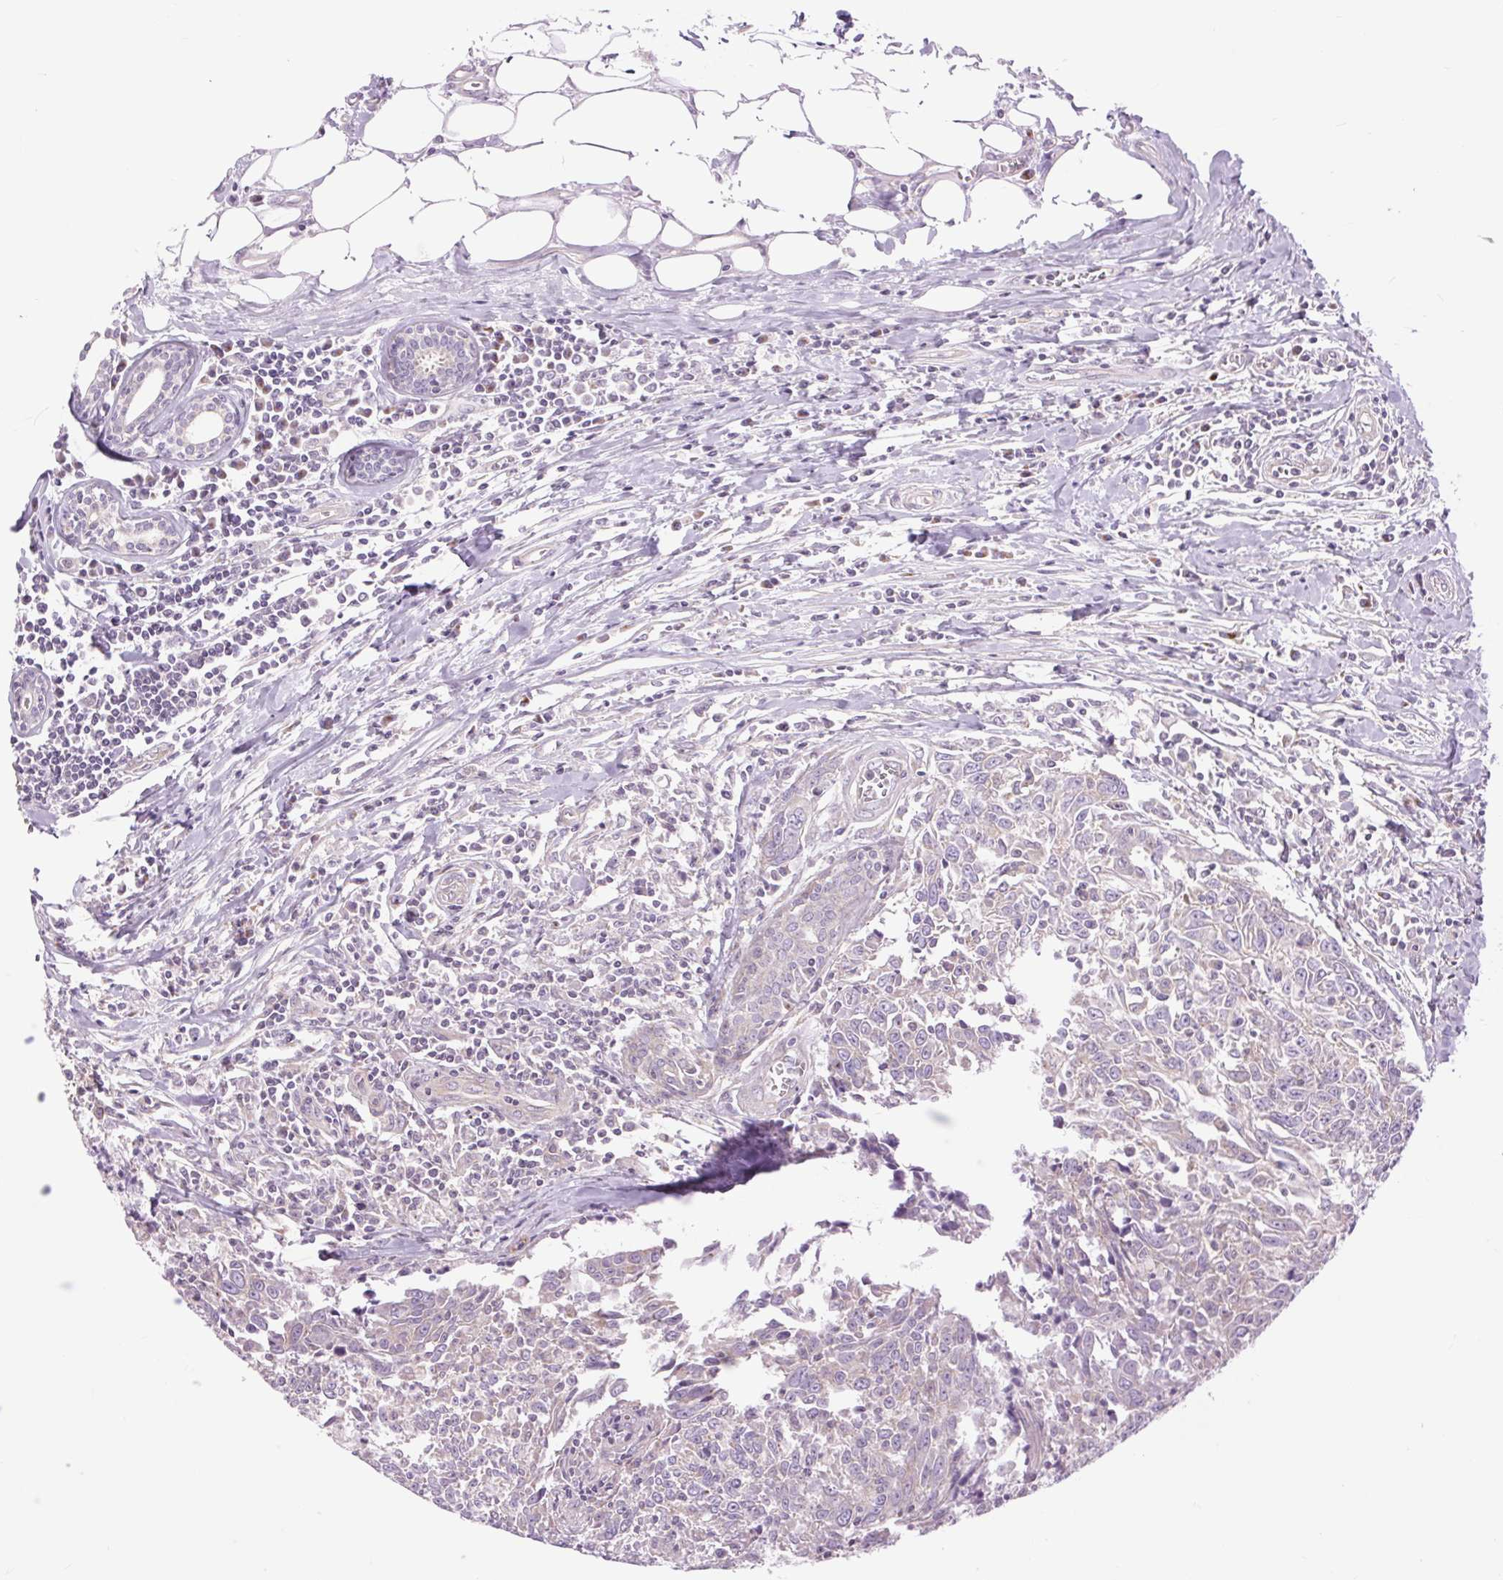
{"staining": {"intensity": "negative", "quantity": "none", "location": "none"}, "tissue": "breast cancer", "cell_type": "Tumor cells", "image_type": "cancer", "snomed": [{"axis": "morphology", "description": "Duct carcinoma"}, {"axis": "topography", "description": "Breast"}], "caption": "High magnification brightfield microscopy of breast cancer stained with DAB (brown) and counterstained with hematoxylin (blue): tumor cells show no significant expression.", "gene": "CTNNA3", "patient": {"sex": "female", "age": 50}}